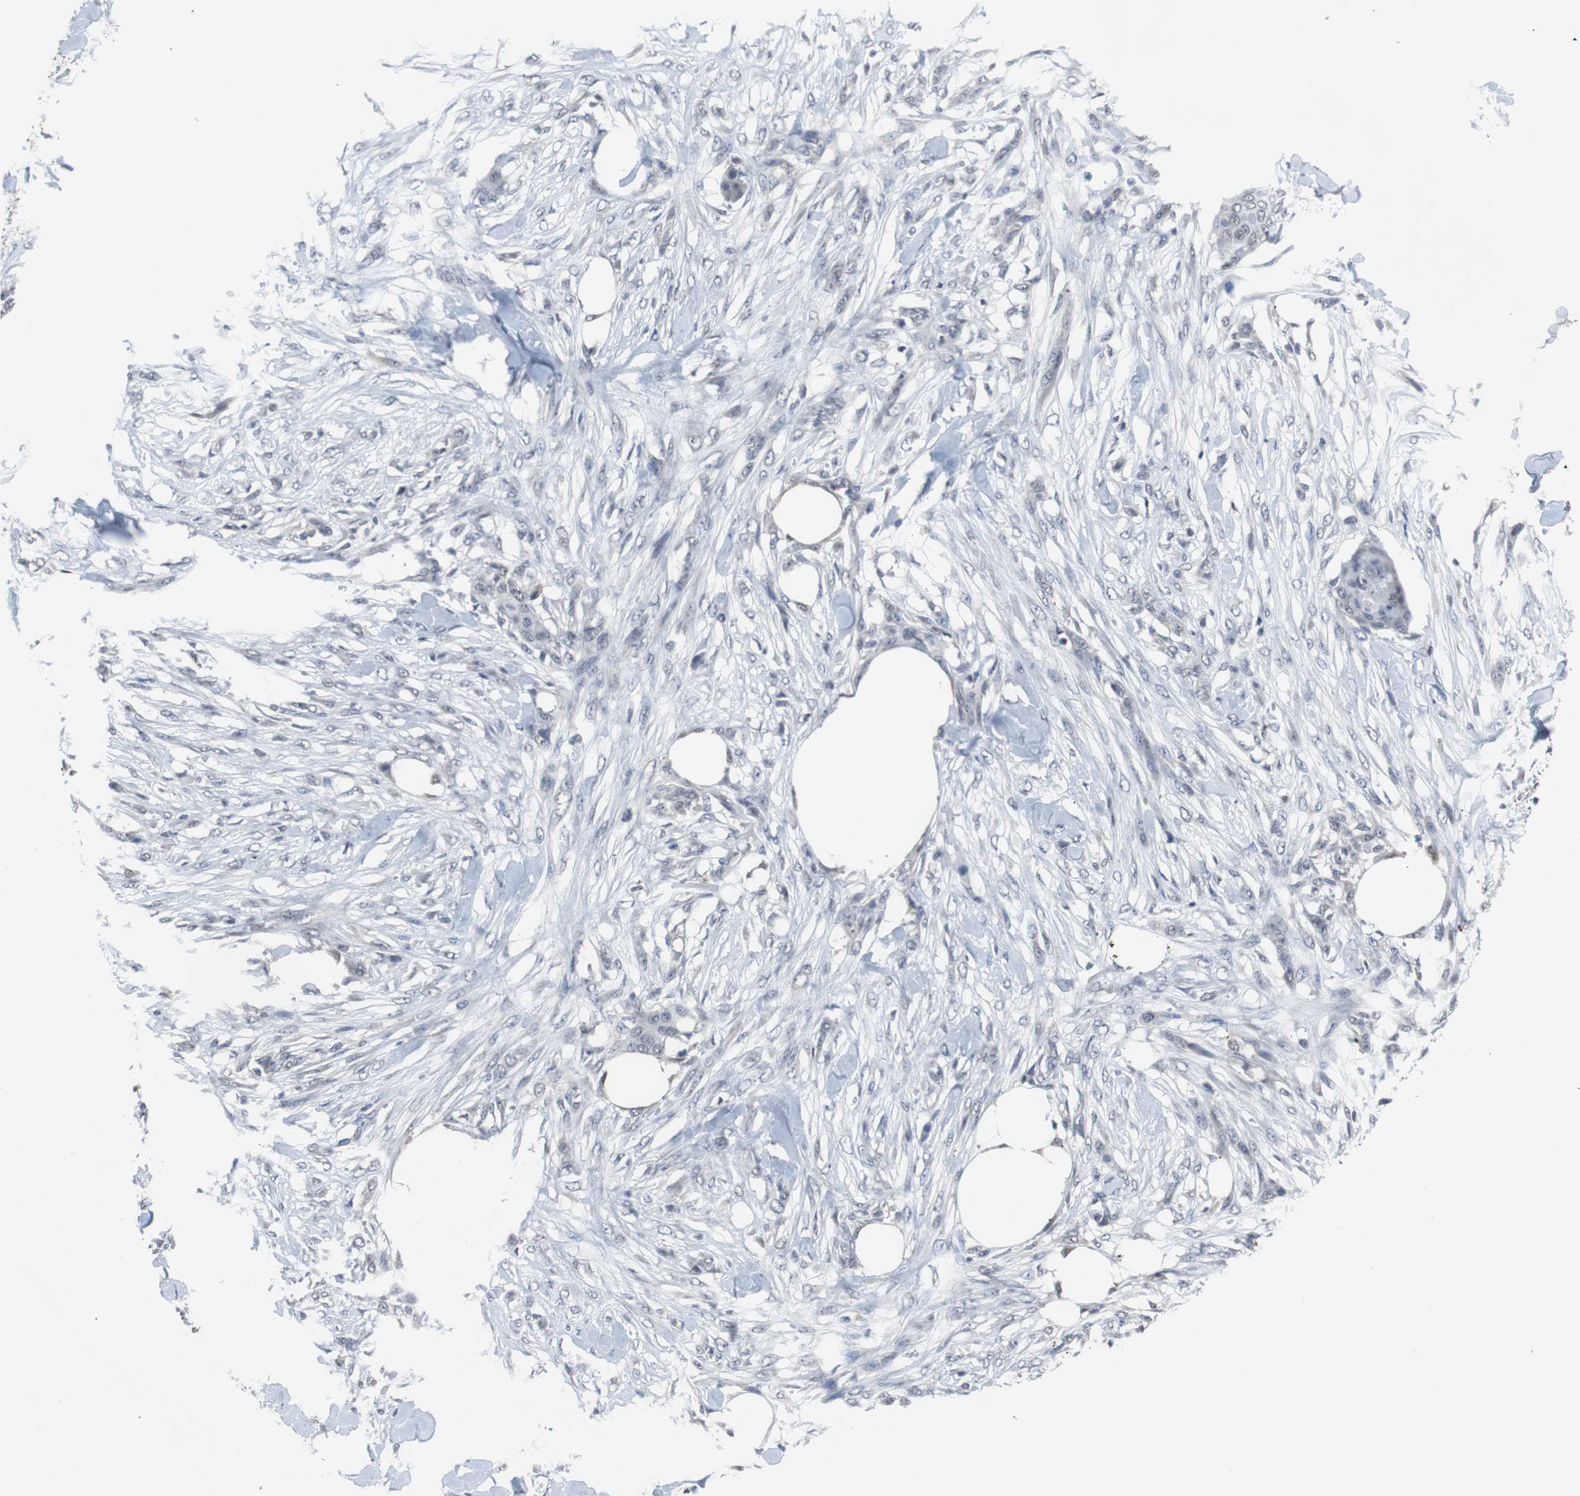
{"staining": {"intensity": "negative", "quantity": "none", "location": "none"}, "tissue": "skin cancer", "cell_type": "Tumor cells", "image_type": "cancer", "snomed": [{"axis": "morphology", "description": "Squamous cell carcinoma, NOS"}, {"axis": "topography", "description": "Skin"}], "caption": "A photomicrograph of skin squamous cell carcinoma stained for a protein exhibits no brown staining in tumor cells. The staining is performed using DAB brown chromogen with nuclei counter-stained in using hematoxylin.", "gene": "RBM47", "patient": {"sex": "female", "age": 59}}